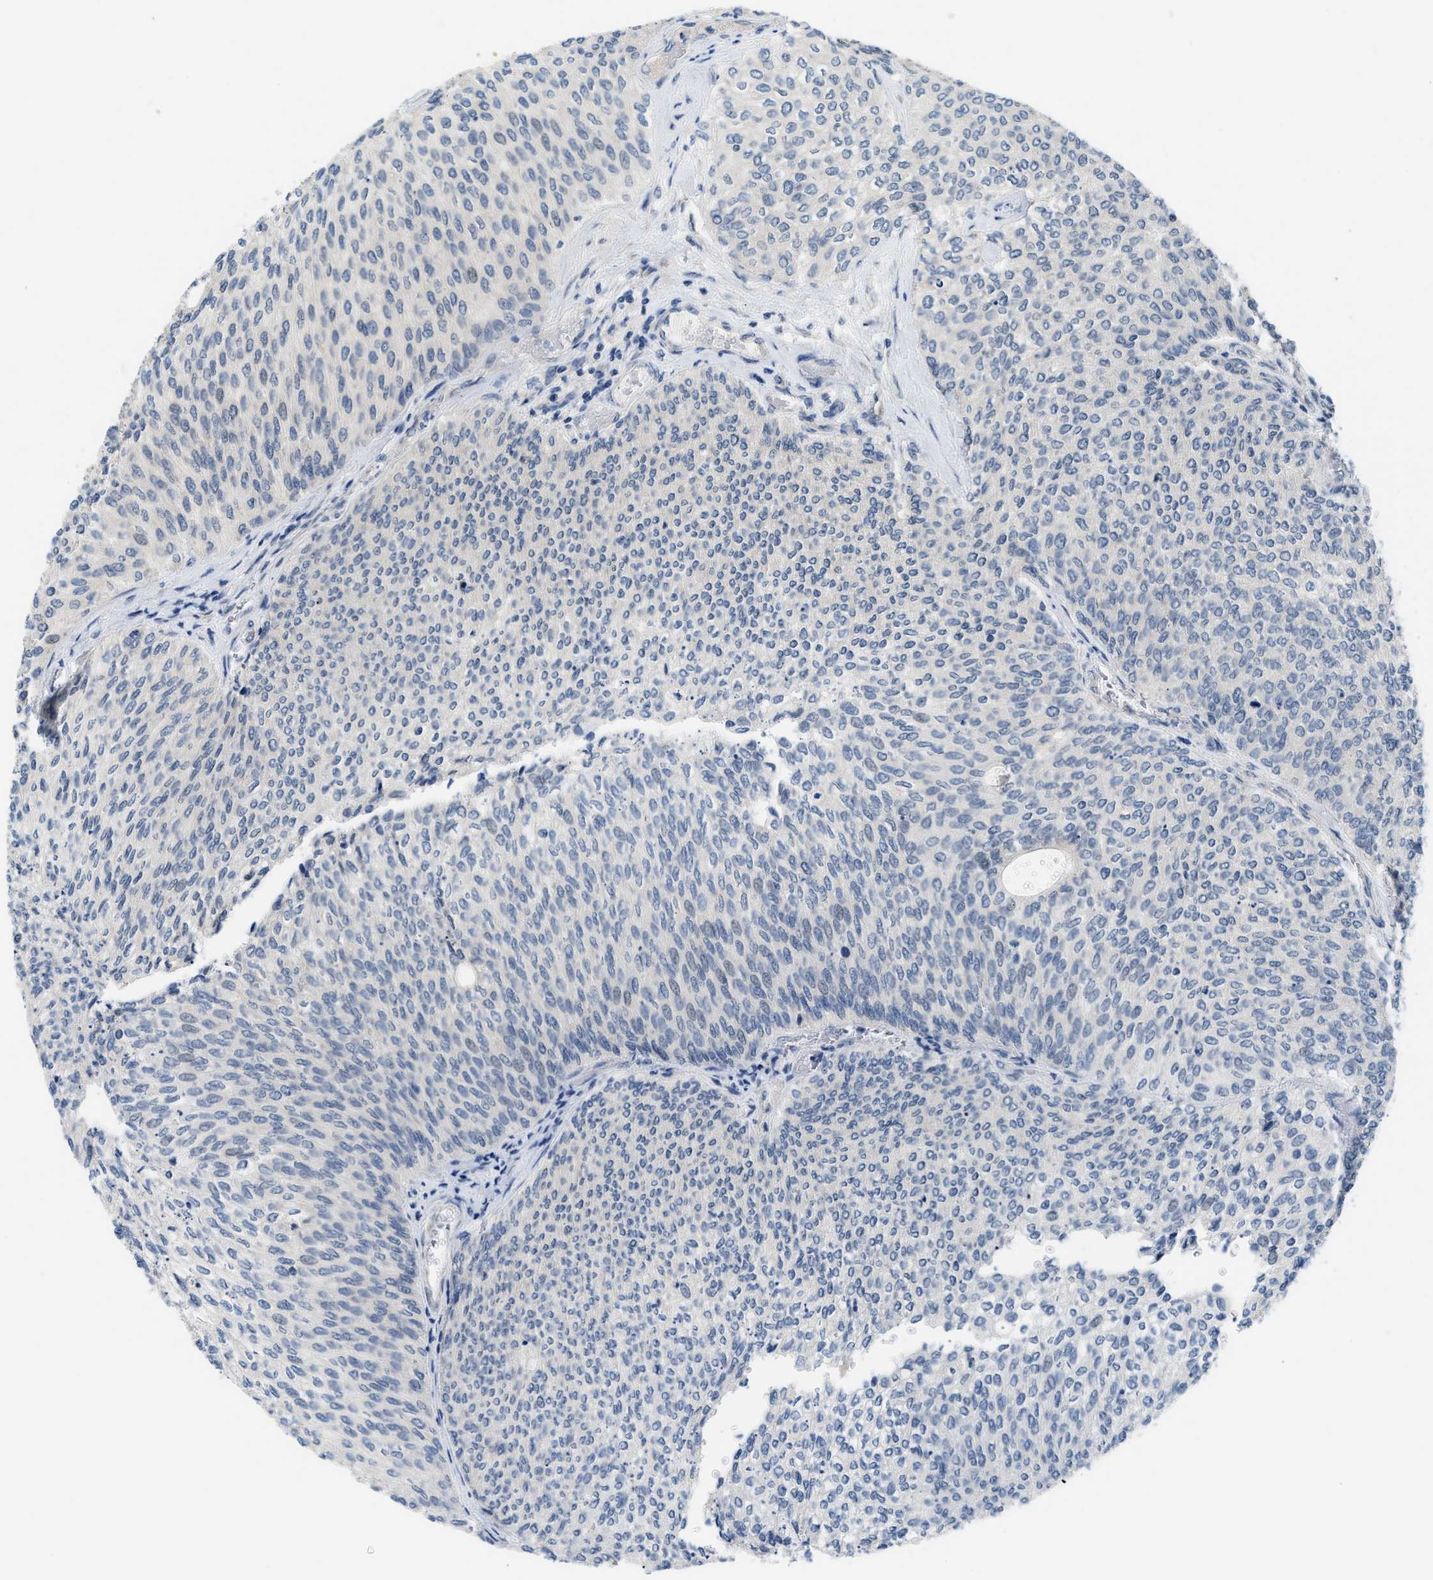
{"staining": {"intensity": "negative", "quantity": "none", "location": "none"}, "tissue": "urothelial cancer", "cell_type": "Tumor cells", "image_type": "cancer", "snomed": [{"axis": "morphology", "description": "Urothelial carcinoma, Low grade"}, {"axis": "topography", "description": "Urinary bladder"}], "caption": "There is no significant positivity in tumor cells of urothelial carcinoma (low-grade). Nuclei are stained in blue.", "gene": "CLGN", "patient": {"sex": "female", "age": 79}}